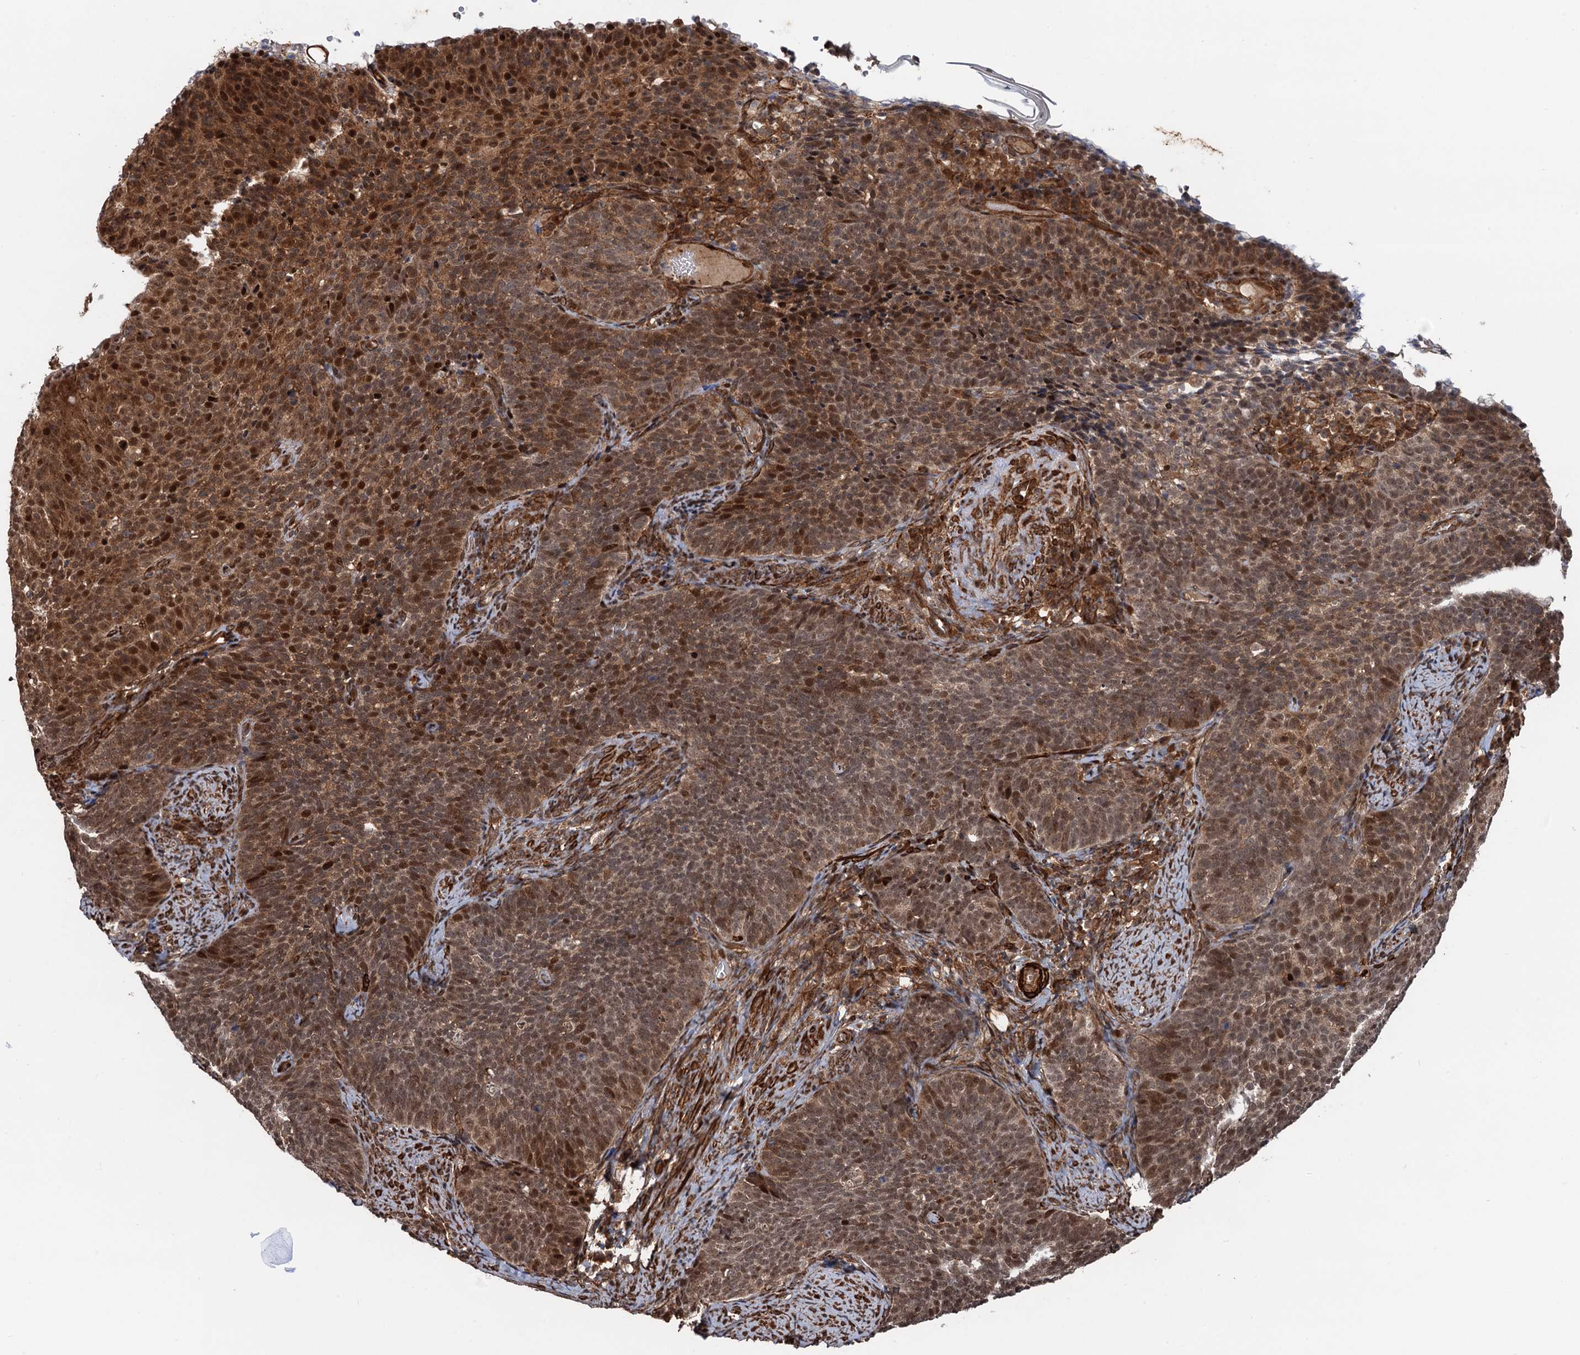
{"staining": {"intensity": "strong", "quantity": ">75%", "location": "cytoplasmic/membranous,nuclear"}, "tissue": "cervical cancer", "cell_type": "Tumor cells", "image_type": "cancer", "snomed": [{"axis": "morphology", "description": "Normal tissue, NOS"}, {"axis": "morphology", "description": "Squamous cell carcinoma, NOS"}, {"axis": "topography", "description": "Cervix"}], "caption": "Cervical cancer (squamous cell carcinoma) was stained to show a protein in brown. There is high levels of strong cytoplasmic/membranous and nuclear expression in approximately >75% of tumor cells.", "gene": "SNRNP25", "patient": {"sex": "female", "age": 39}}